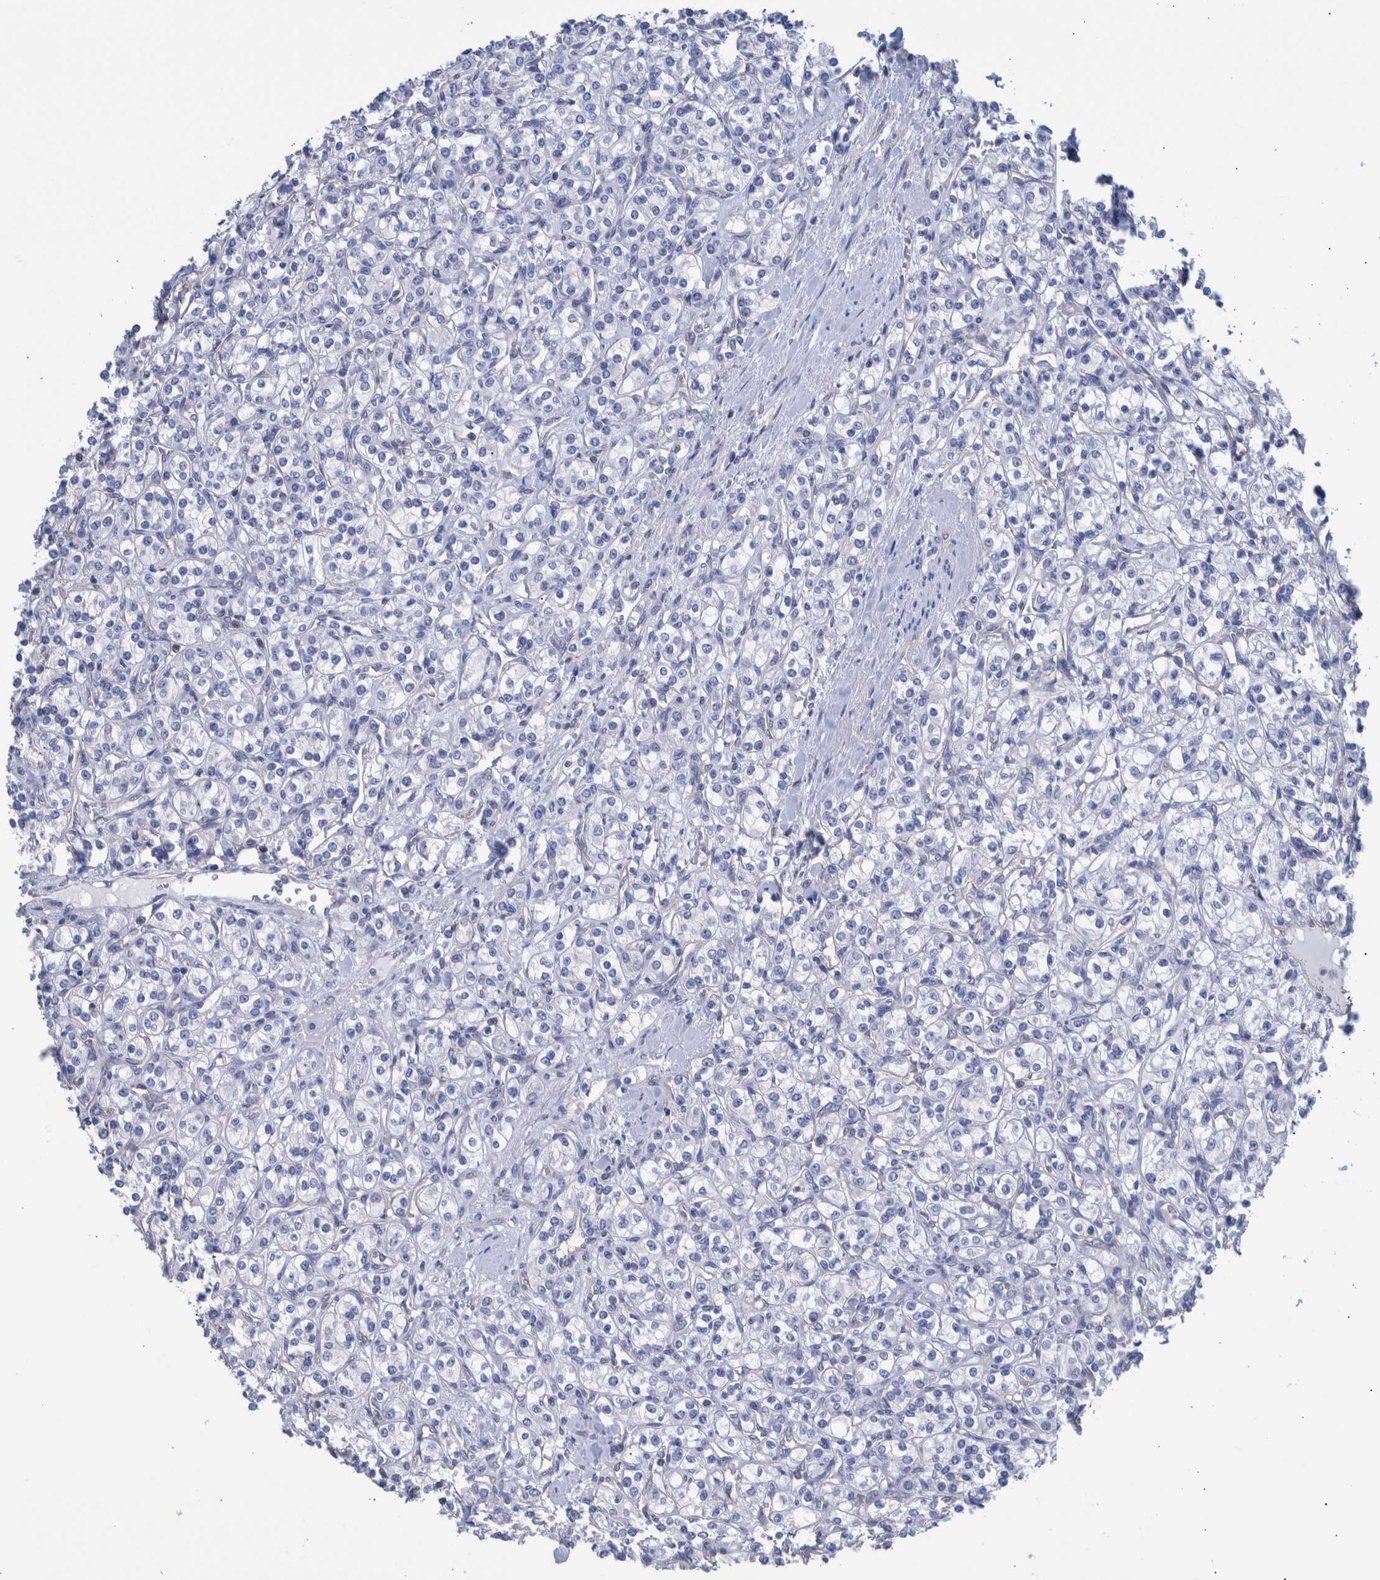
{"staining": {"intensity": "negative", "quantity": "none", "location": "none"}, "tissue": "renal cancer", "cell_type": "Tumor cells", "image_type": "cancer", "snomed": [{"axis": "morphology", "description": "Adenocarcinoma, NOS"}, {"axis": "topography", "description": "Kidney"}], "caption": "There is no significant expression in tumor cells of renal cancer (adenocarcinoma).", "gene": "PPP3CC", "patient": {"sex": "male", "age": 77}}